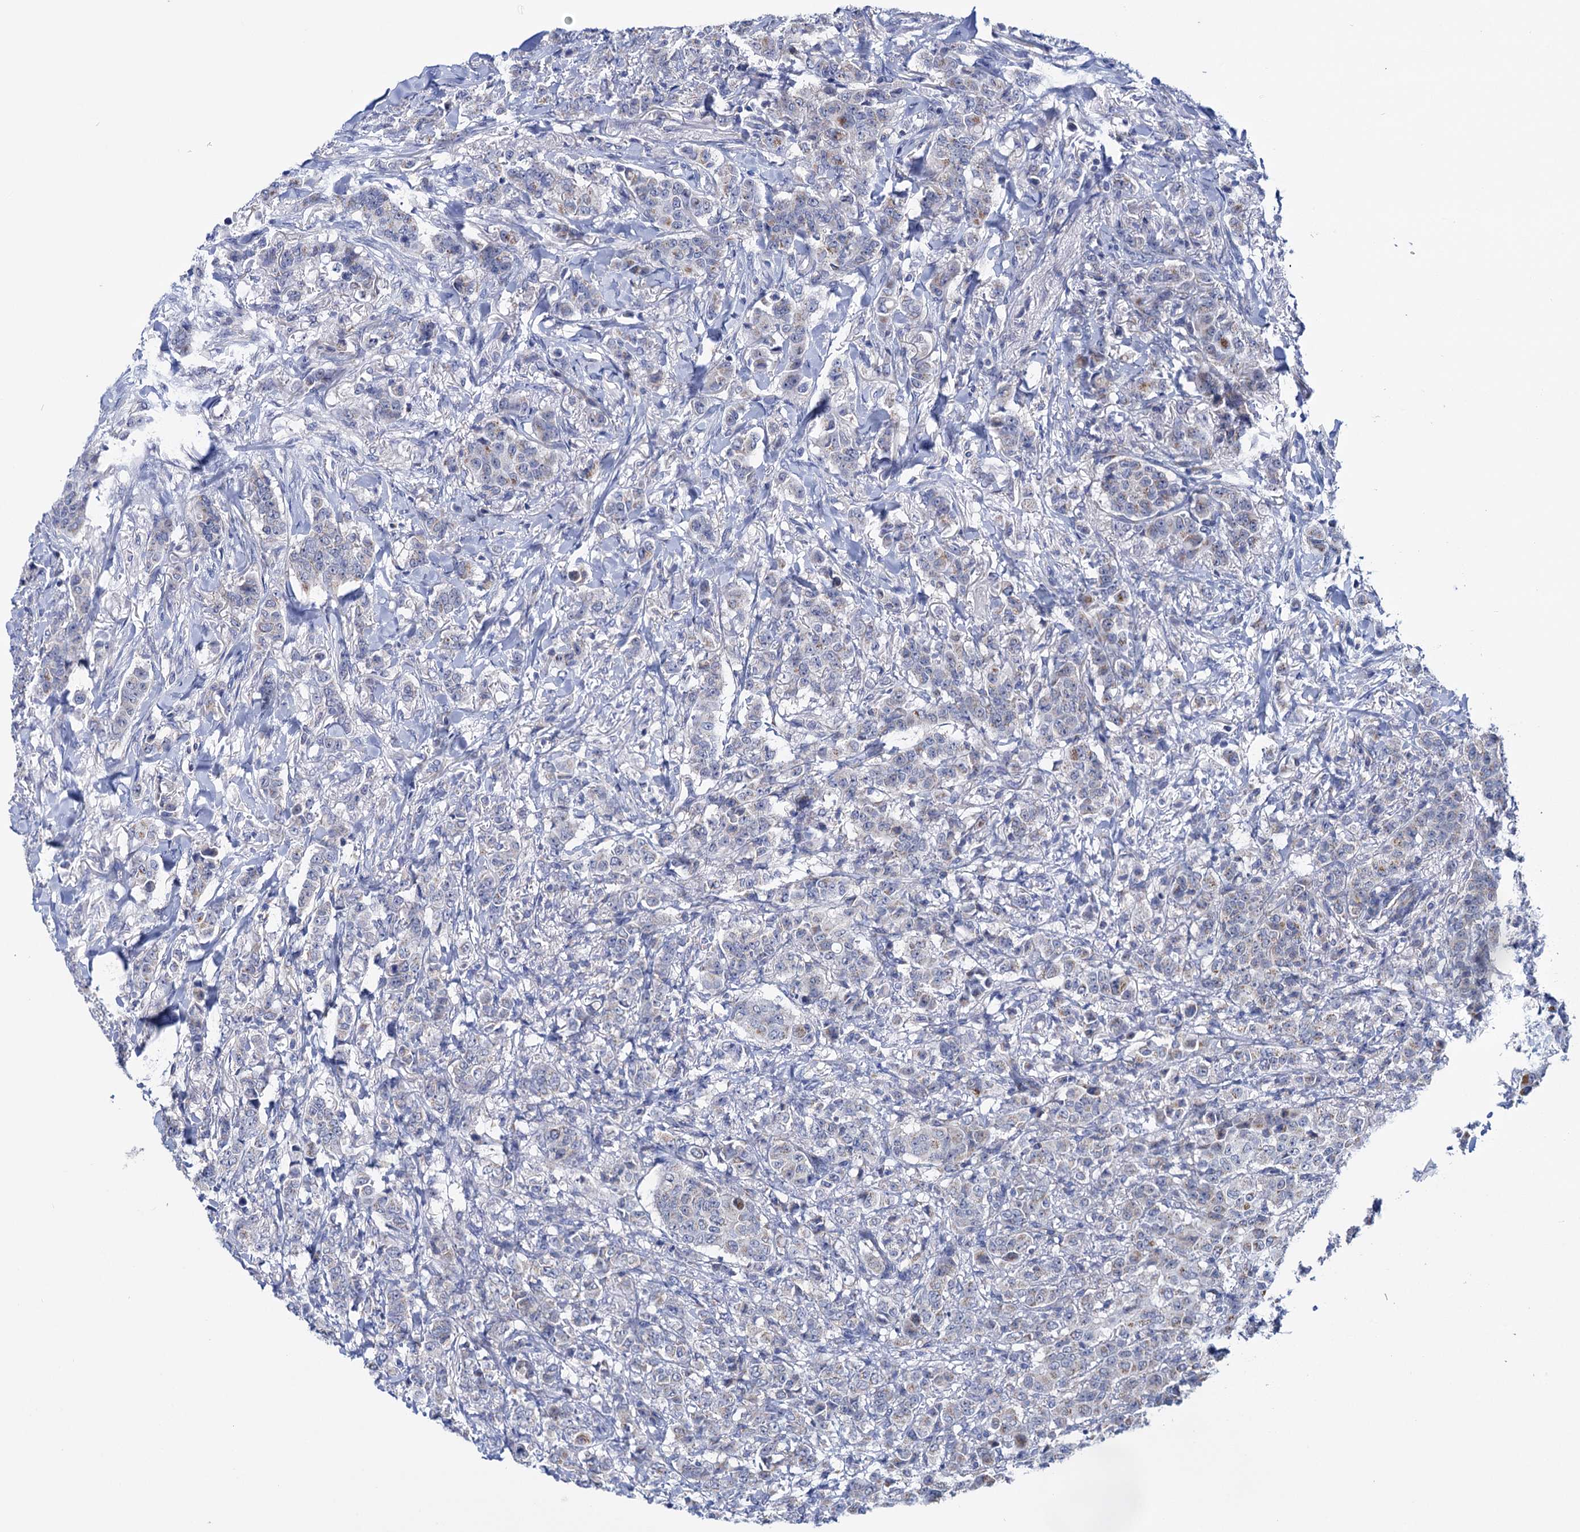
{"staining": {"intensity": "weak", "quantity": "<25%", "location": "cytoplasmic/membranous"}, "tissue": "breast cancer", "cell_type": "Tumor cells", "image_type": "cancer", "snomed": [{"axis": "morphology", "description": "Duct carcinoma"}, {"axis": "topography", "description": "Breast"}], "caption": "High power microscopy histopathology image of an IHC image of breast cancer (invasive ductal carcinoma), revealing no significant staining in tumor cells. The staining is performed using DAB (3,3'-diaminobenzidine) brown chromogen with nuclei counter-stained in using hematoxylin.", "gene": "SUCLA2", "patient": {"sex": "female", "age": 40}}